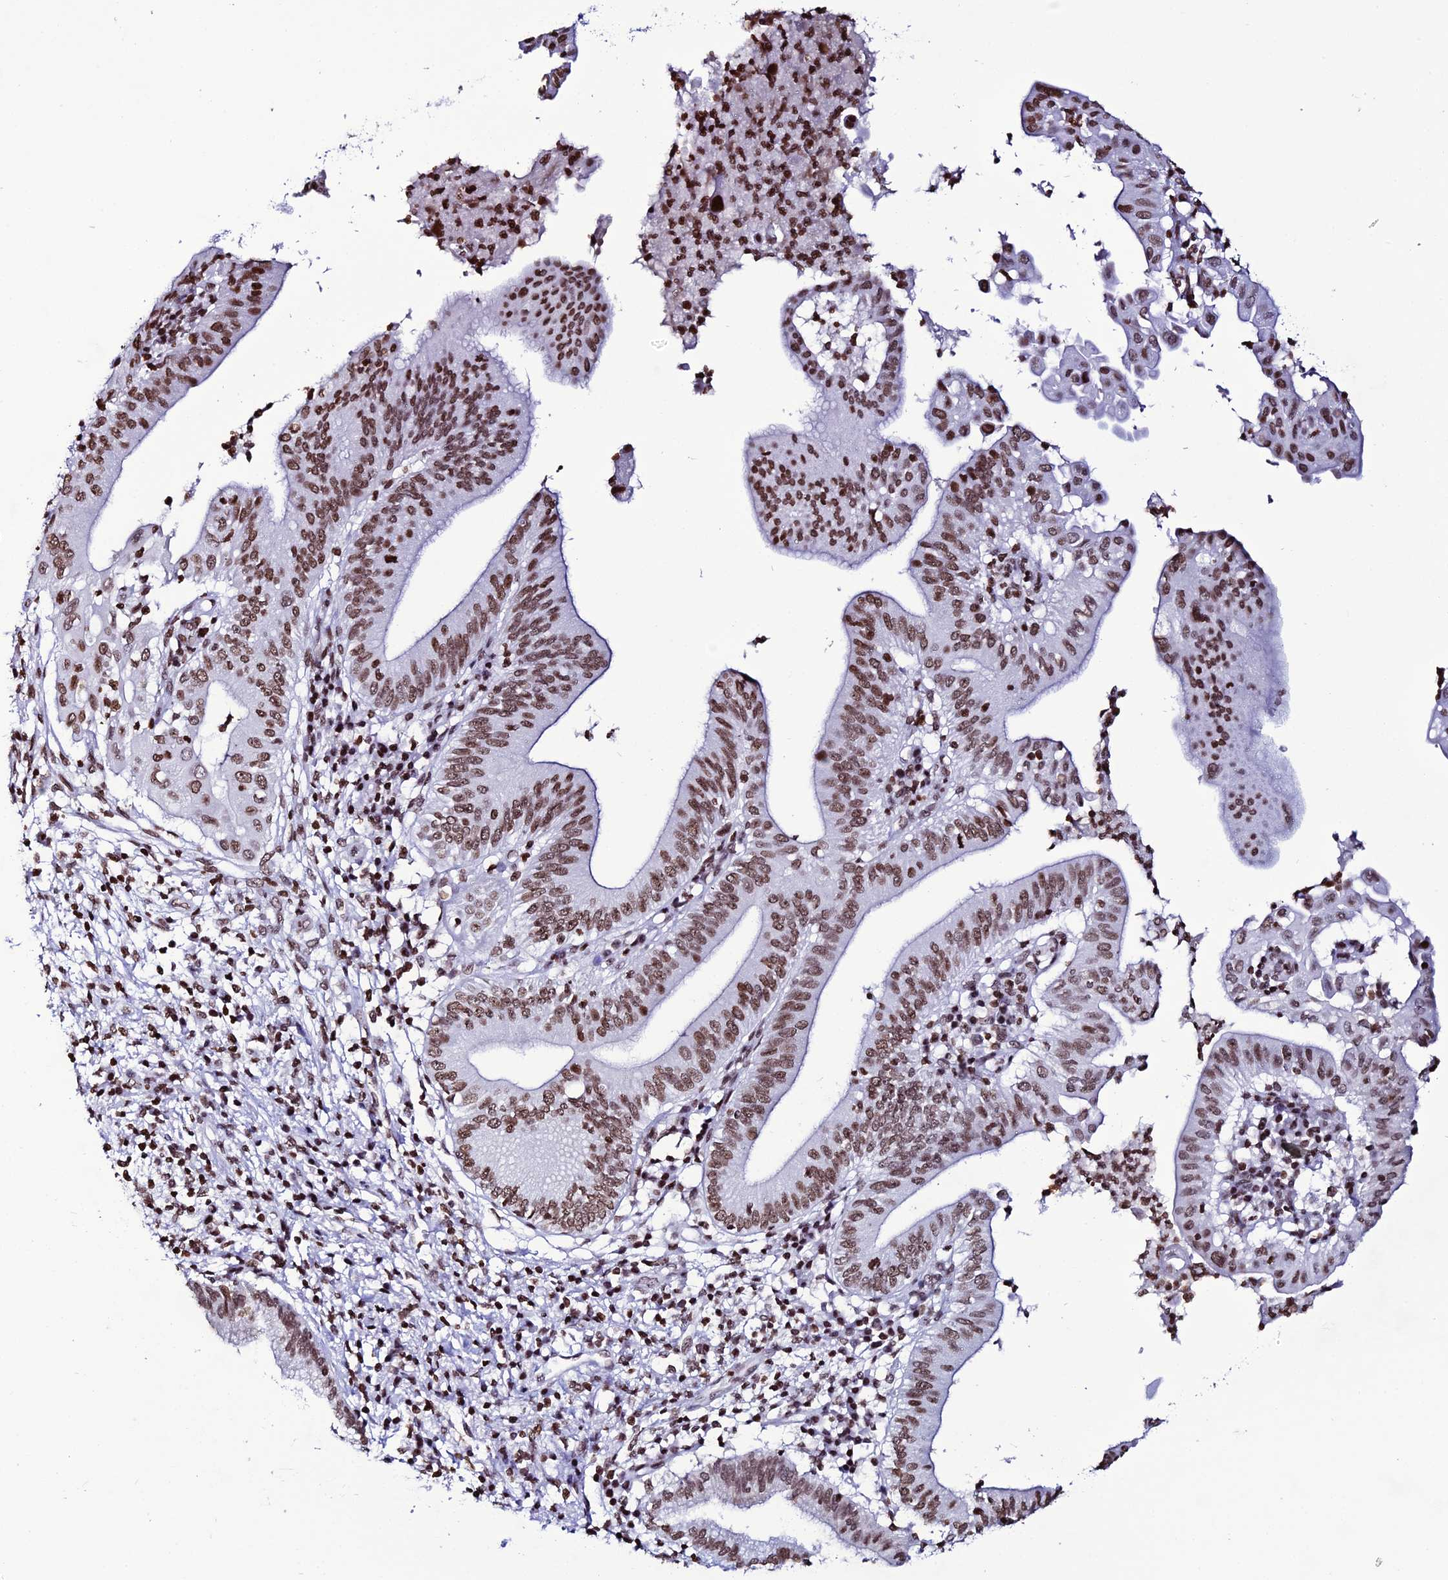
{"staining": {"intensity": "moderate", "quantity": ">75%", "location": "nuclear"}, "tissue": "pancreatic cancer", "cell_type": "Tumor cells", "image_type": "cancer", "snomed": [{"axis": "morphology", "description": "Adenocarcinoma, NOS"}, {"axis": "topography", "description": "Pancreas"}], "caption": "High-magnification brightfield microscopy of pancreatic adenocarcinoma stained with DAB (3,3'-diaminobenzidine) (brown) and counterstained with hematoxylin (blue). tumor cells exhibit moderate nuclear positivity is seen in approximately>75% of cells.", "gene": "MACROH2A2", "patient": {"sex": "male", "age": 68}}